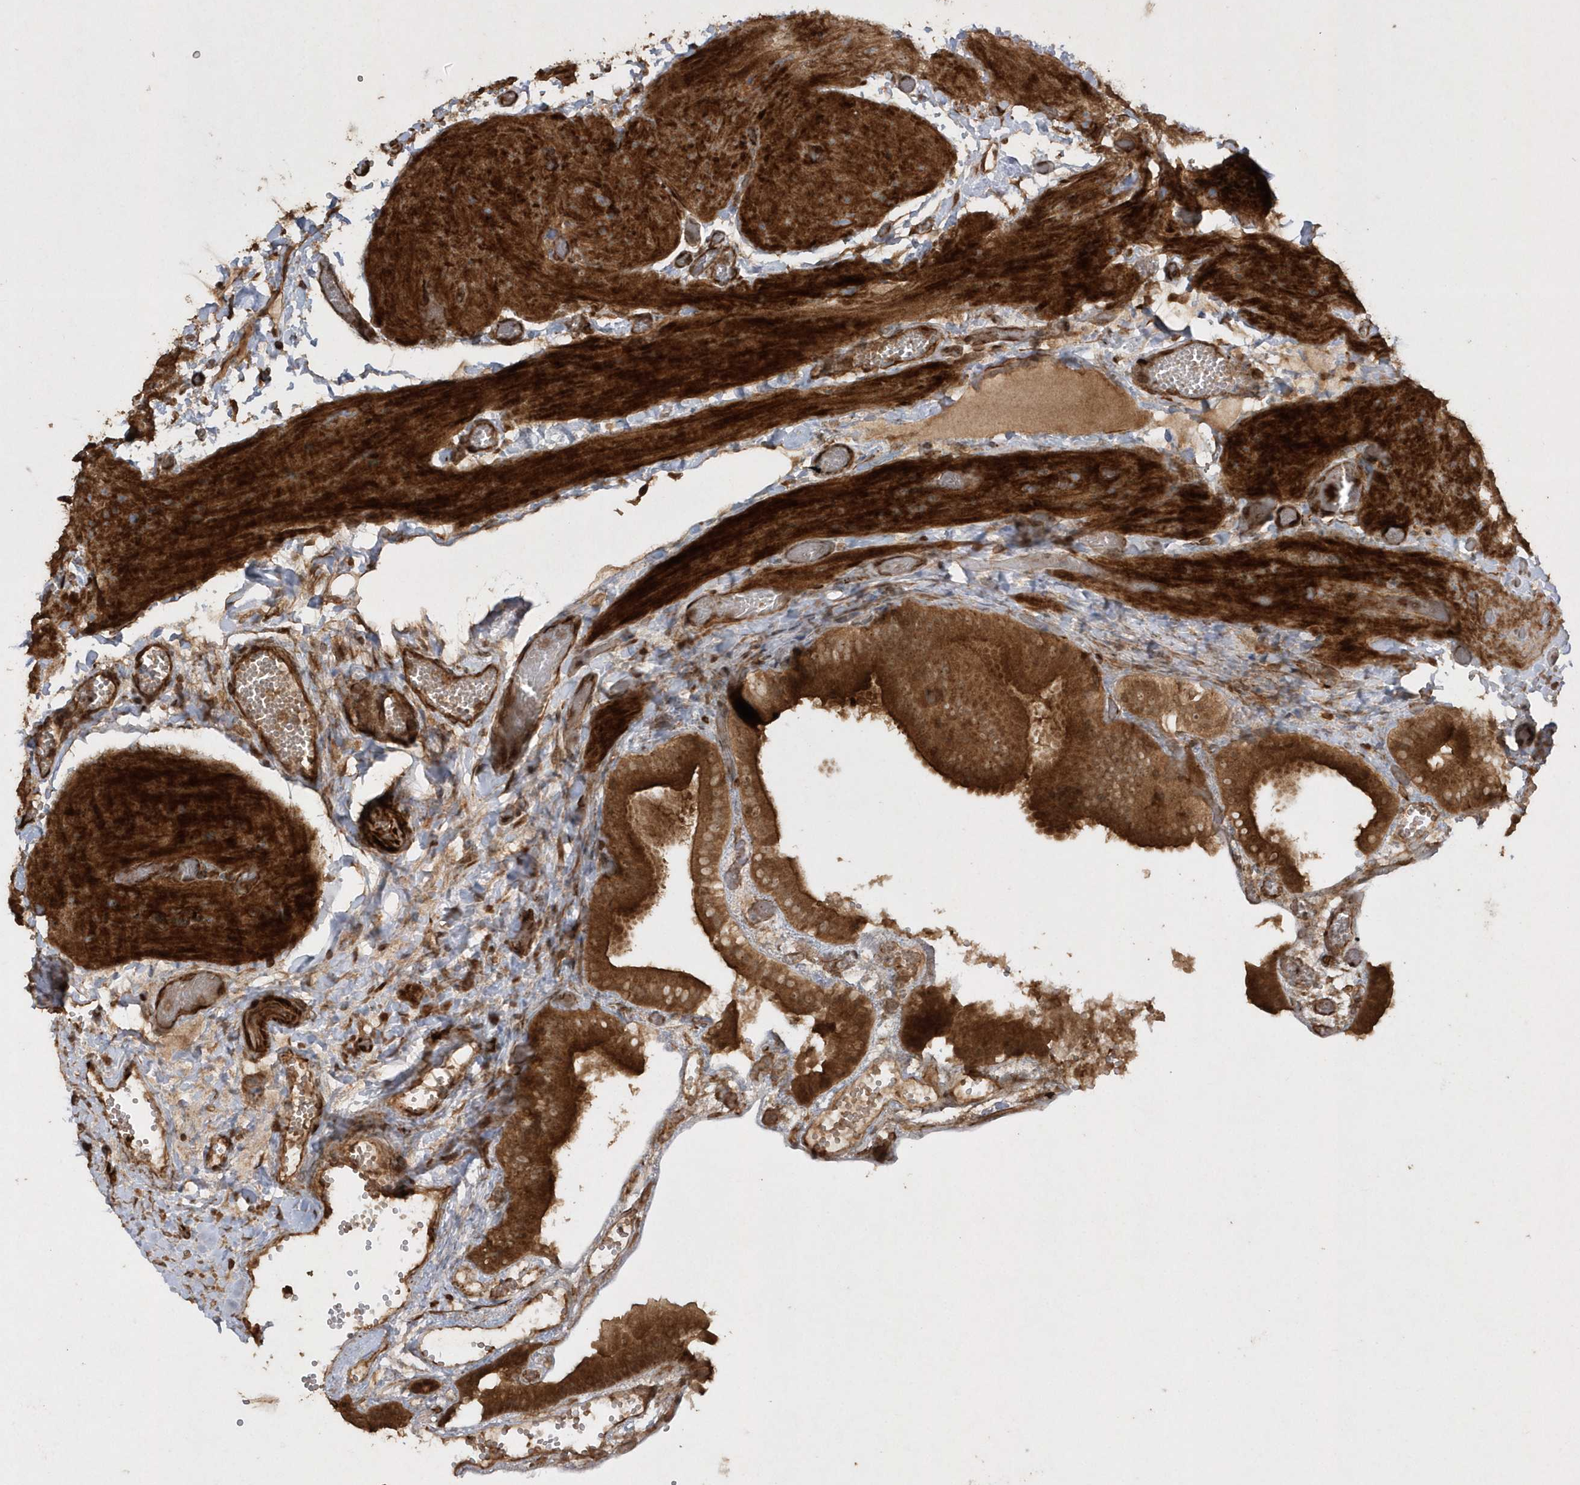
{"staining": {"intensity": "strong", "quantity": ">75%", "location": "cytoplasmic/membranous"}, "tissue": "gallbladder", "cell_type": "Glandular cells", "image_type": "normal", "snomed": [{"axis": "morphology", "description": "Normal tissue, NOS"}, {"axis": "topography", "description": "Gallbladder"}], "caption": "Immunohistochemistry (IHC) of benign gallbladder exhibits high levels of strong cytoplasmic/membranous expression in approximately >75% of glandular cells.", "gene": "AVPI1", "patient": {"sex": "female", "age": 64}}